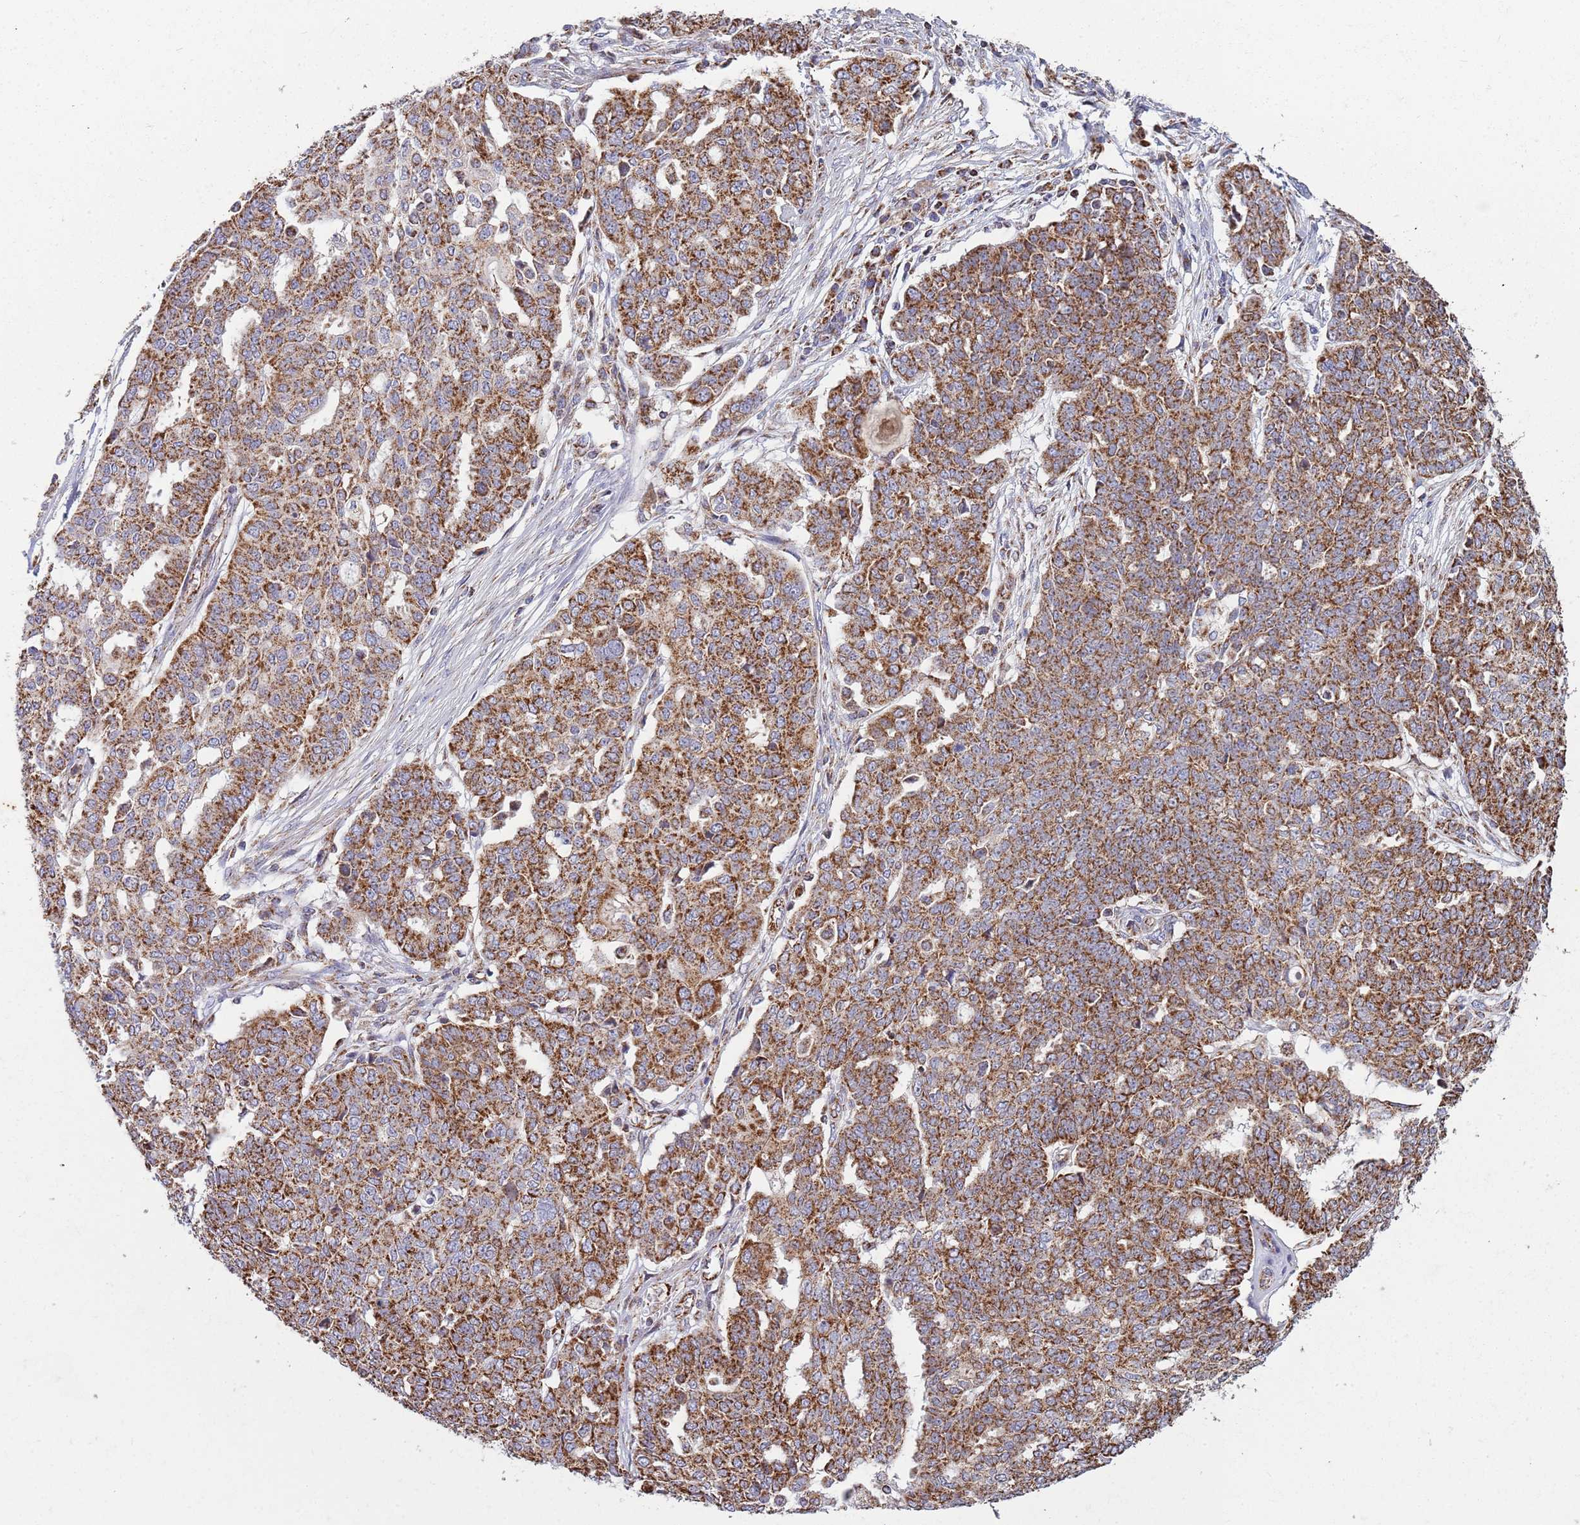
{"staining": {"intensity": "strong", "quantity": ">75%", "location": "cytoplasmic/membranous"}, "tissue": "ovarian cancer", "cell_type": "Tumor cells", "image_type": "cancer", "snomed": [{"axis": "morphology", "description": "Cystadenocarcinoma, serous, NOS"}, {"axis": "topography", "description": "Soft tissue"}, {"axis": "topography", "description": "Ovary"}], "caption": "Ovarian cancer stained with immunohistochemistry shows strong cytoplasmic/membranous staining in about >75% of tumor cells.", "gene": "VPS16", "patient": {"sex": "female", "age": 57}}